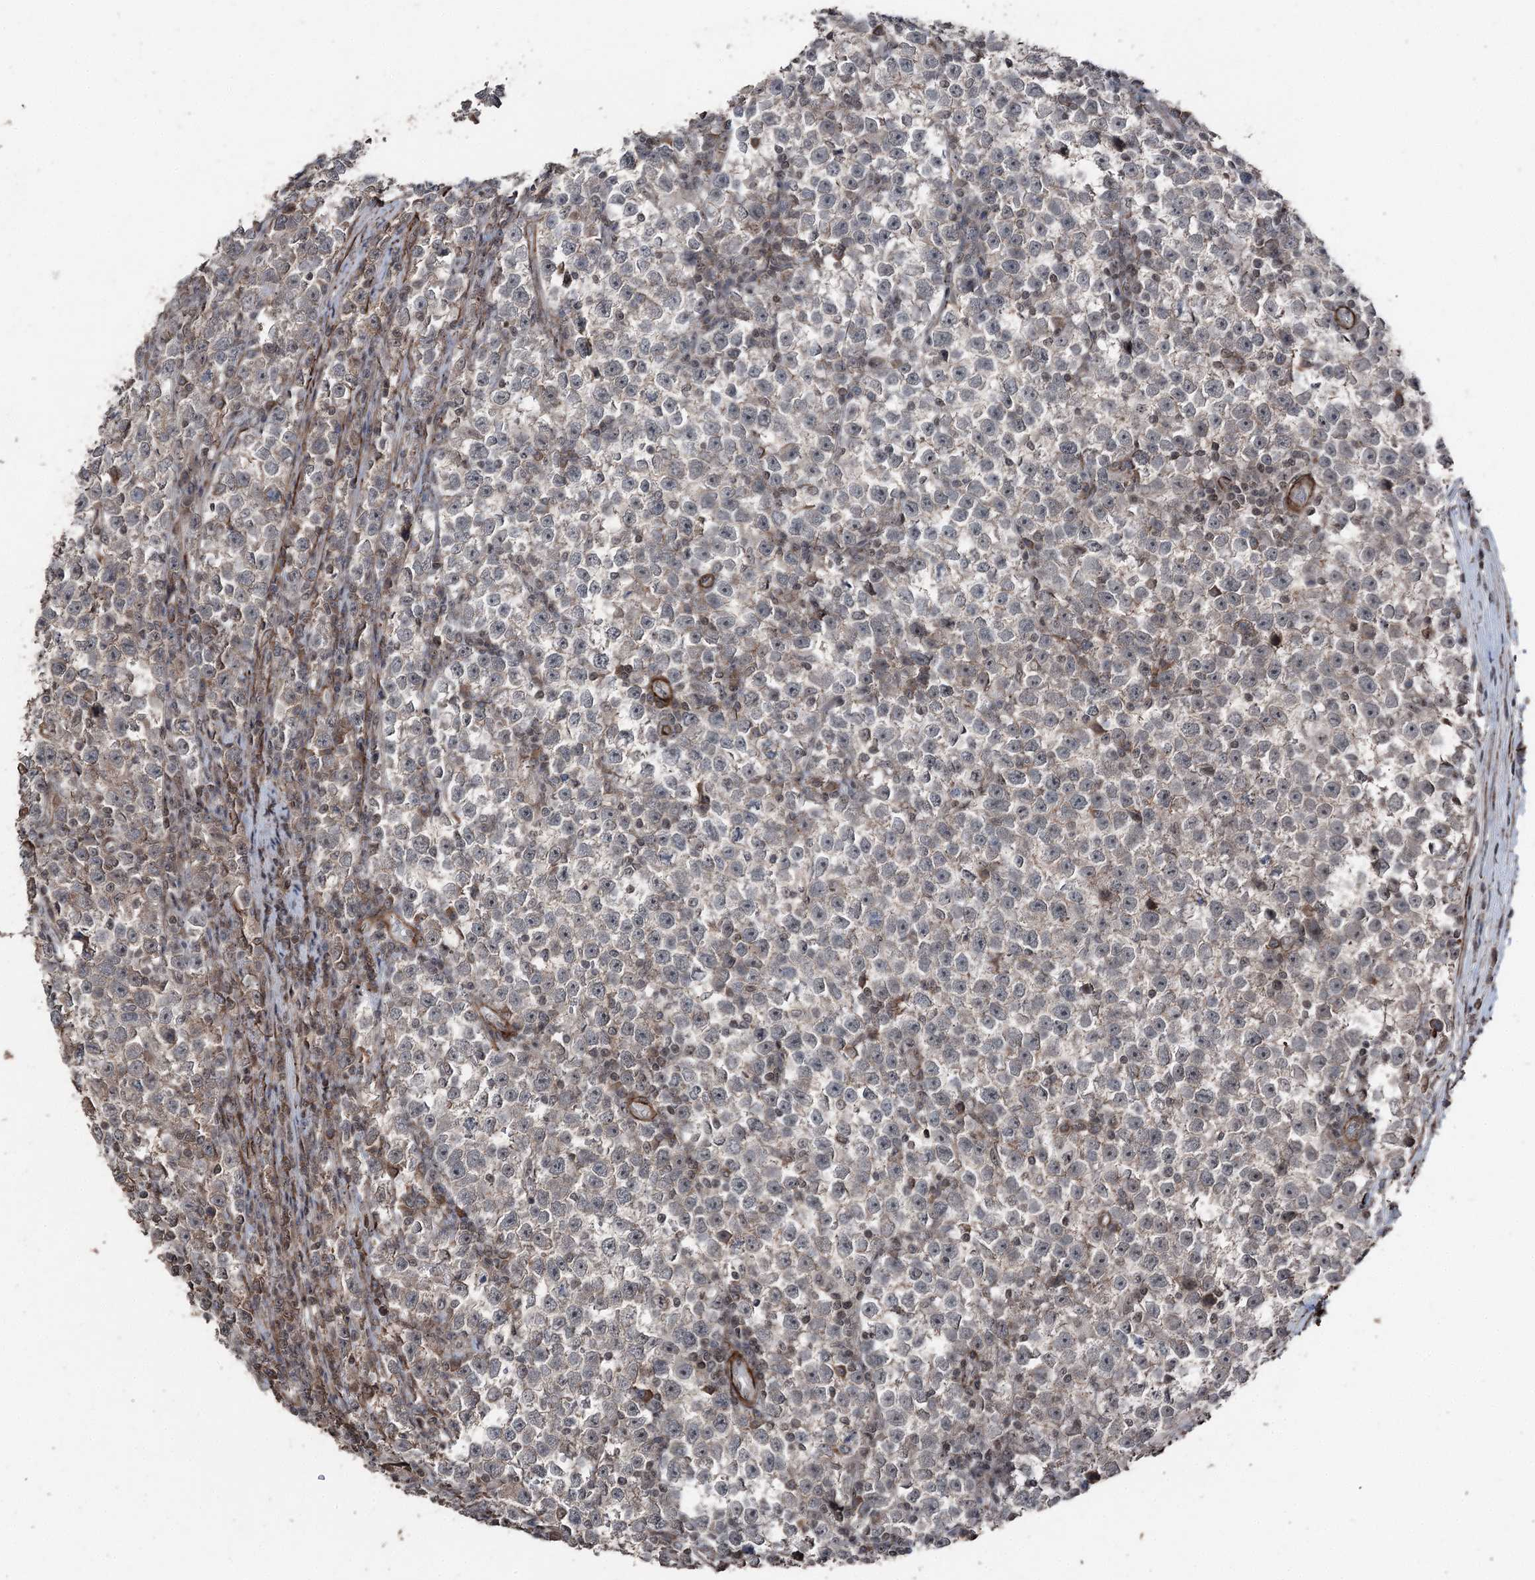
{"staining": {"intensity": "weak", "quantity": "<25%", "location": "cytoplasmic/membranous"}, "tissue": "testis cancer", "cell_type": "Tumor cells", "image_type": "cancer", "snomed": [{"axis": "morphology", "description": "Normal tissue, NOS"}, {"axis": "morphology", "description": "Seminoma, NOS"}, {"axis": "topography", "description": "Testis"}], "caption": "This histopathology image is of testis cancer (seminoma) stained with immunohistochemistry (IHC) to label a protein in brown with the nuclei are counter-stained blue. There is no expression in tumor cells.", "gene": "CCDC82", "patient": {"sex": "male", "age": 43}}